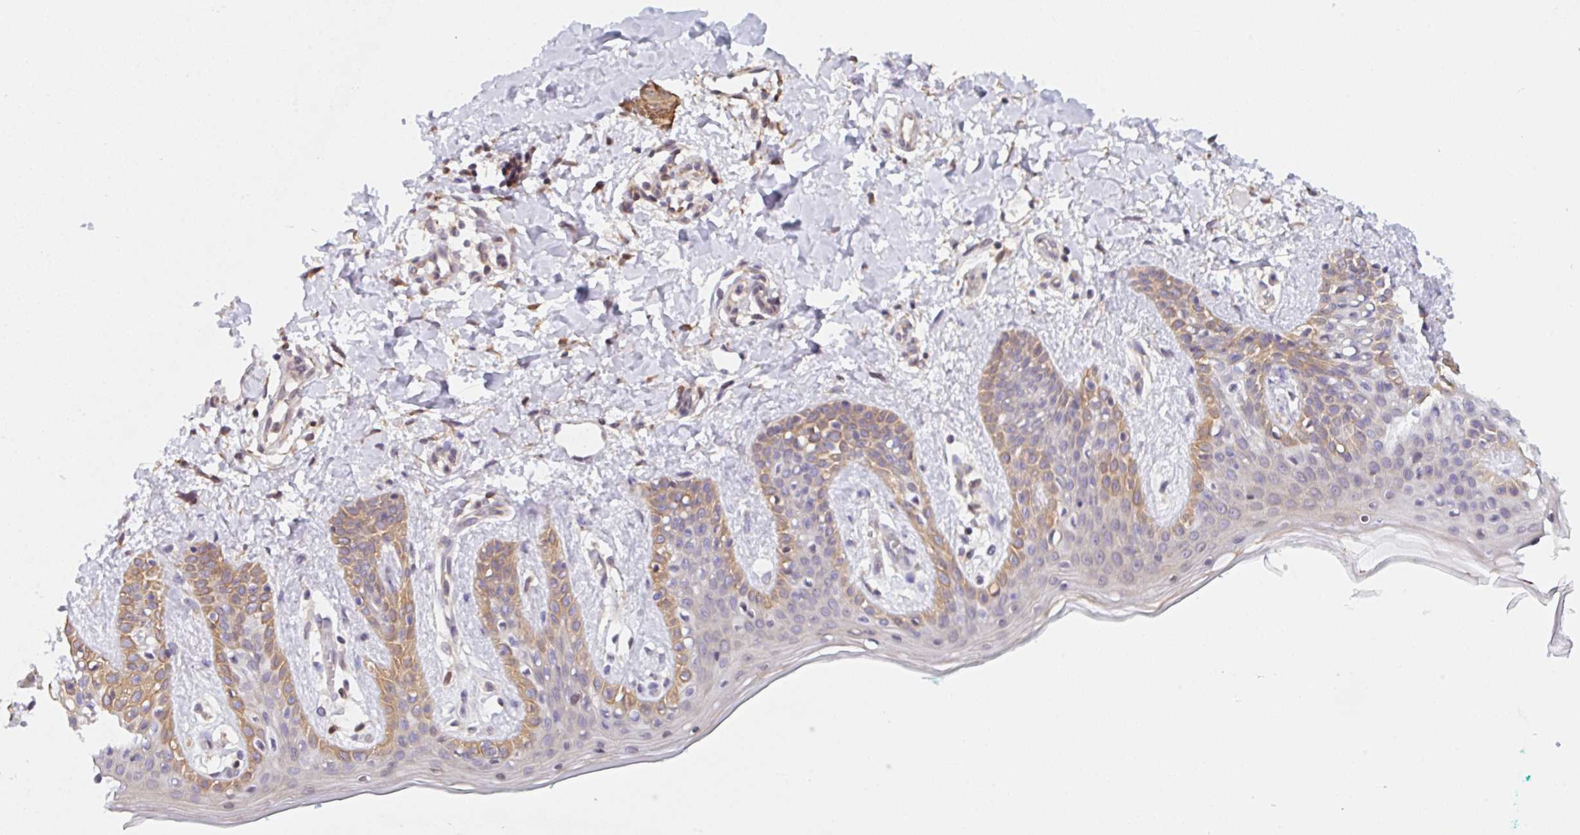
{"staining": {"intensity": "moderate", "quantity": ">75%", "location": "cytoplasmic/membranous"}, "tissue": "skin", "cell_type": "Fibroblasts", "image_type": "normal", "snomed": [{"axis": "morphology", "description": "Normal tissue, NOS"}, {"axis": "topography", "description": "Skin"}], "caption": "Immunohistochemistry image of unremarkable skin: skin stained using immunohistochemistry (IHC) displays medium levels of moderate protein expression localized specifically in the cytoplasmic/membranous of fibroblasts, appearing as a cytoplasmic/membranous brown color.", "gene": "TBPL2", "patient": {"sex": "male", "age": 16}}